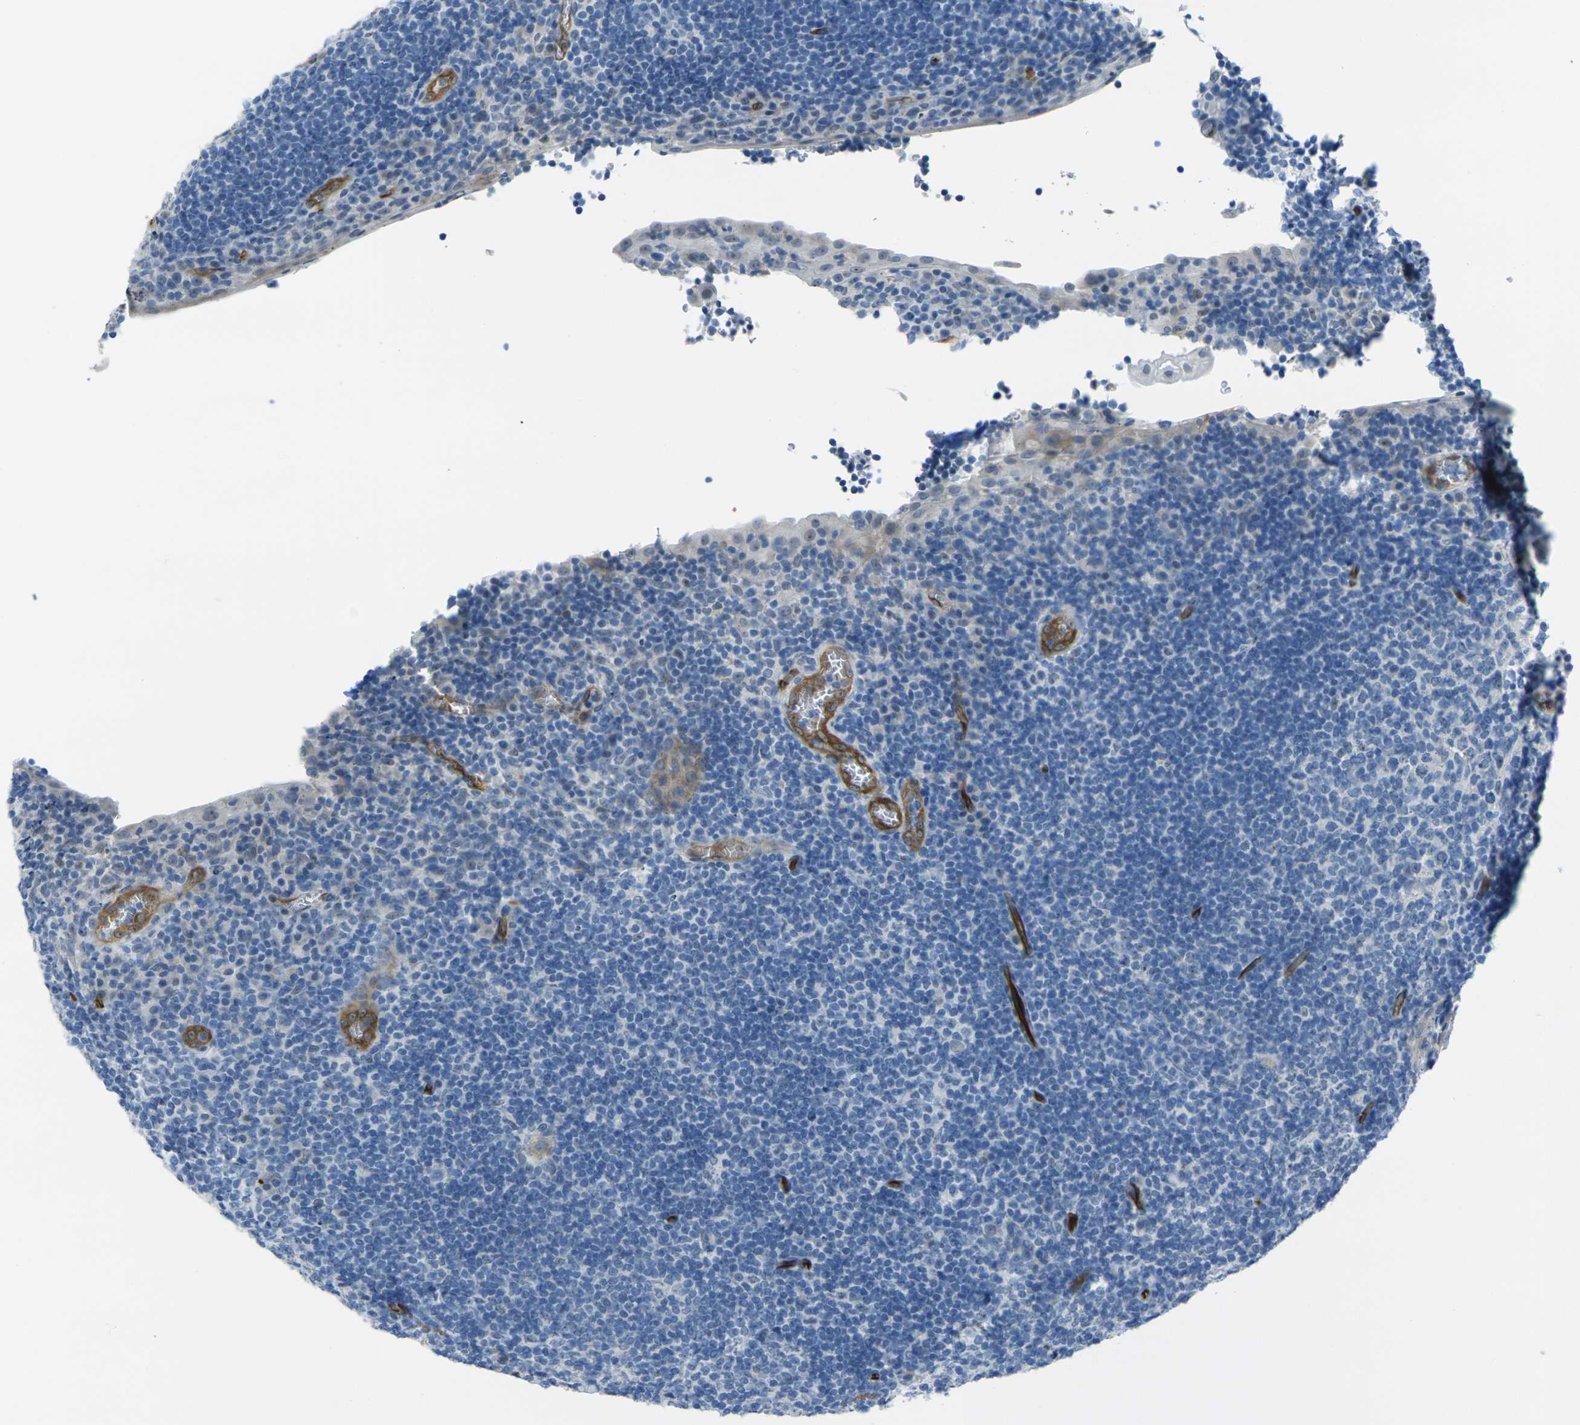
{"staining": {"intensity": "negative", "quantity": "none", "location": "none"}, "tissue": "tonsil", "cell_type": "Germinal center cells", "image_type": "normal", "snomed": [{"axis": "morphology", "description": "Normal tissue, NOS"}, {"axis": "topography", "description": "Tonsil"}], "caption": "This histopathology image is of normal tonsil stained with immunohistochemistry to label a protein in brown with the nuclei are counter-stained blue. There is no staining in germinal center cells.", "gene": "HSPA12B", "patient": {"sex": "male", "age": 37}}